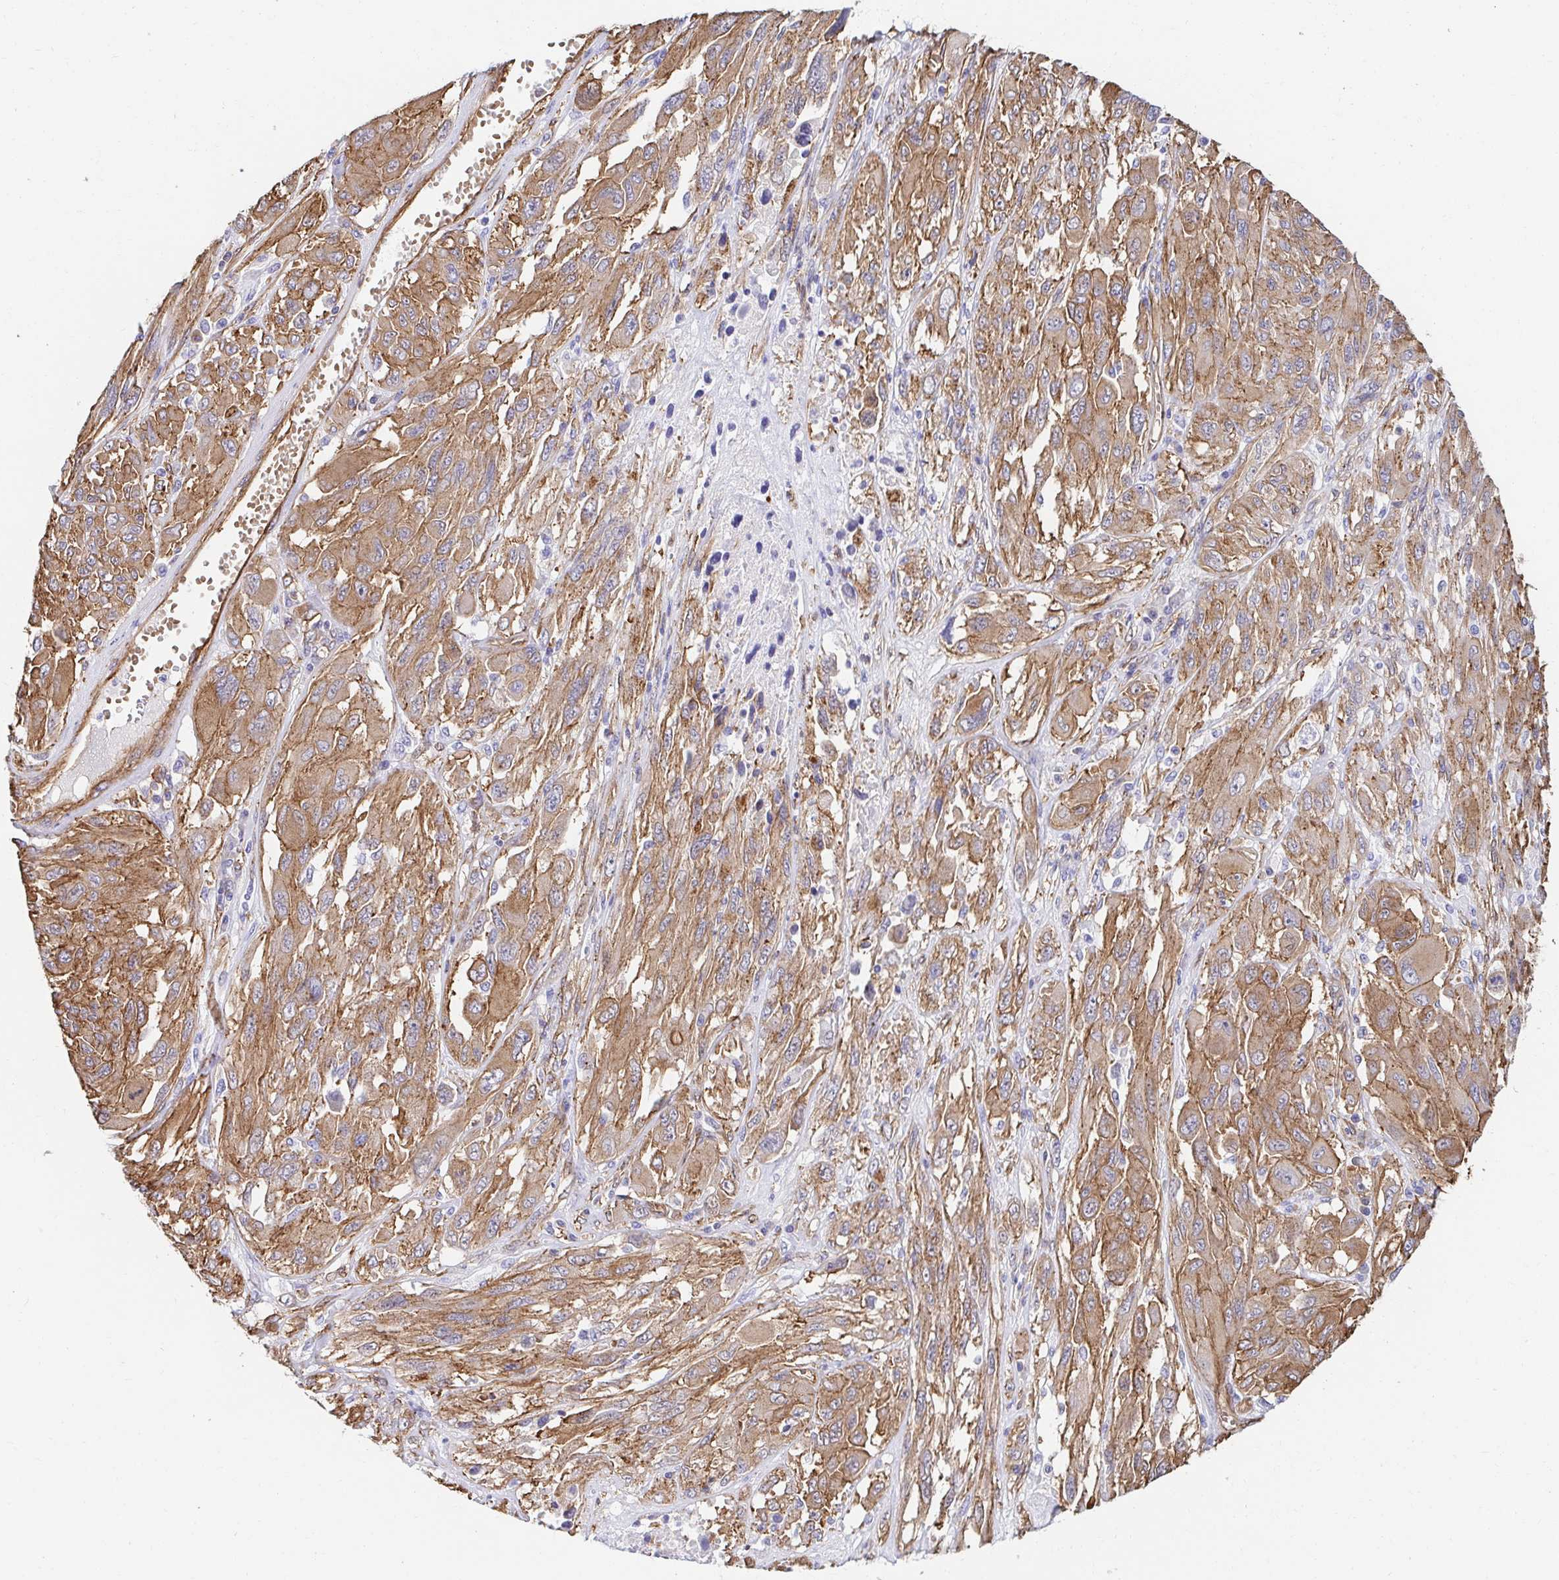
{"staining": {"intensity": "moderate", "quantity": ">75%", "location": "cytoplasmic/membranous"}, "tissue": "melanoma", "cell_type": "Tumor cells", "image_type": "cancer", "snomed": [{"axis": "morphology", "description": "Malignant melanoma, NOS"}, {"axis": "topography", "description": "Skin"}], "caption": "Immunohistochemistry (IHC) (DAB (3,3'-diaminobenzidine)) staining of human malignant melanoma exhibits moderate cytoplasmic/membranous protein staining in about >75% of tumor cells.", "gene": "CTTN", "patient": {"sex": "female", "age": 91}}